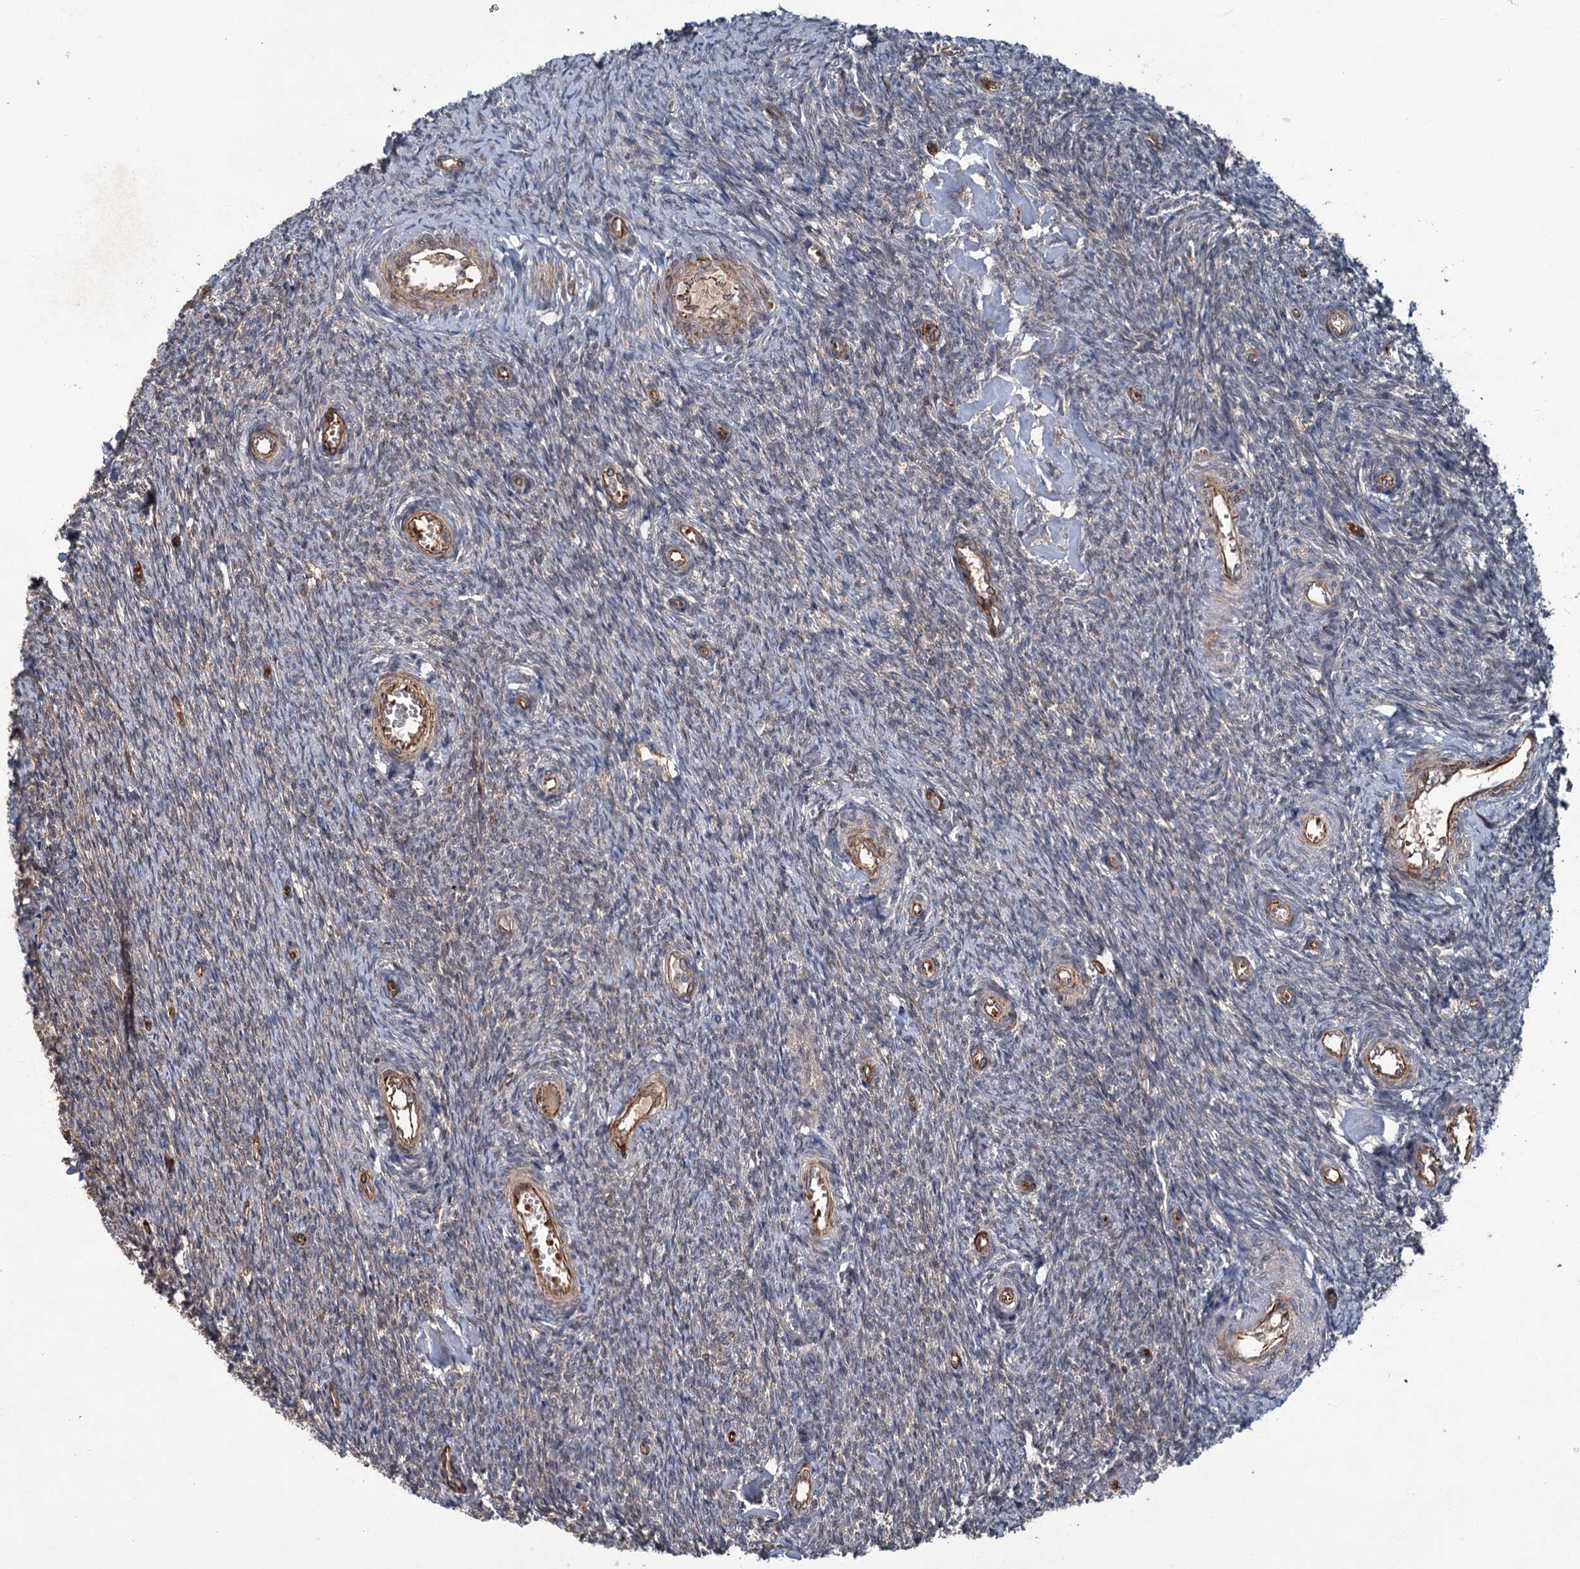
{"staining": {"intensity": "weak", "quantity": "<25%", "location": "cytoplasmic/membranous"}, "tissue": "ovary", "cell_type": "Ovarian stroma cells", "image_type": "normal", "snomed": [{"axis": "morphology", "description": "Normal tissue, NOS"}, {"axis": "topography", "description": "Ovary"}], "caption": "Immunohistochemistry (IHC) image of normal human ovary stained for a protein (brown), which exhibits no staining in ovarian stroma cells. The staining is performed using DAB brown chromogen with nuclei counter-stained in using hematoxylin.", "gene": "PKN2", "patient": {"sex": "female", "age": 44}}